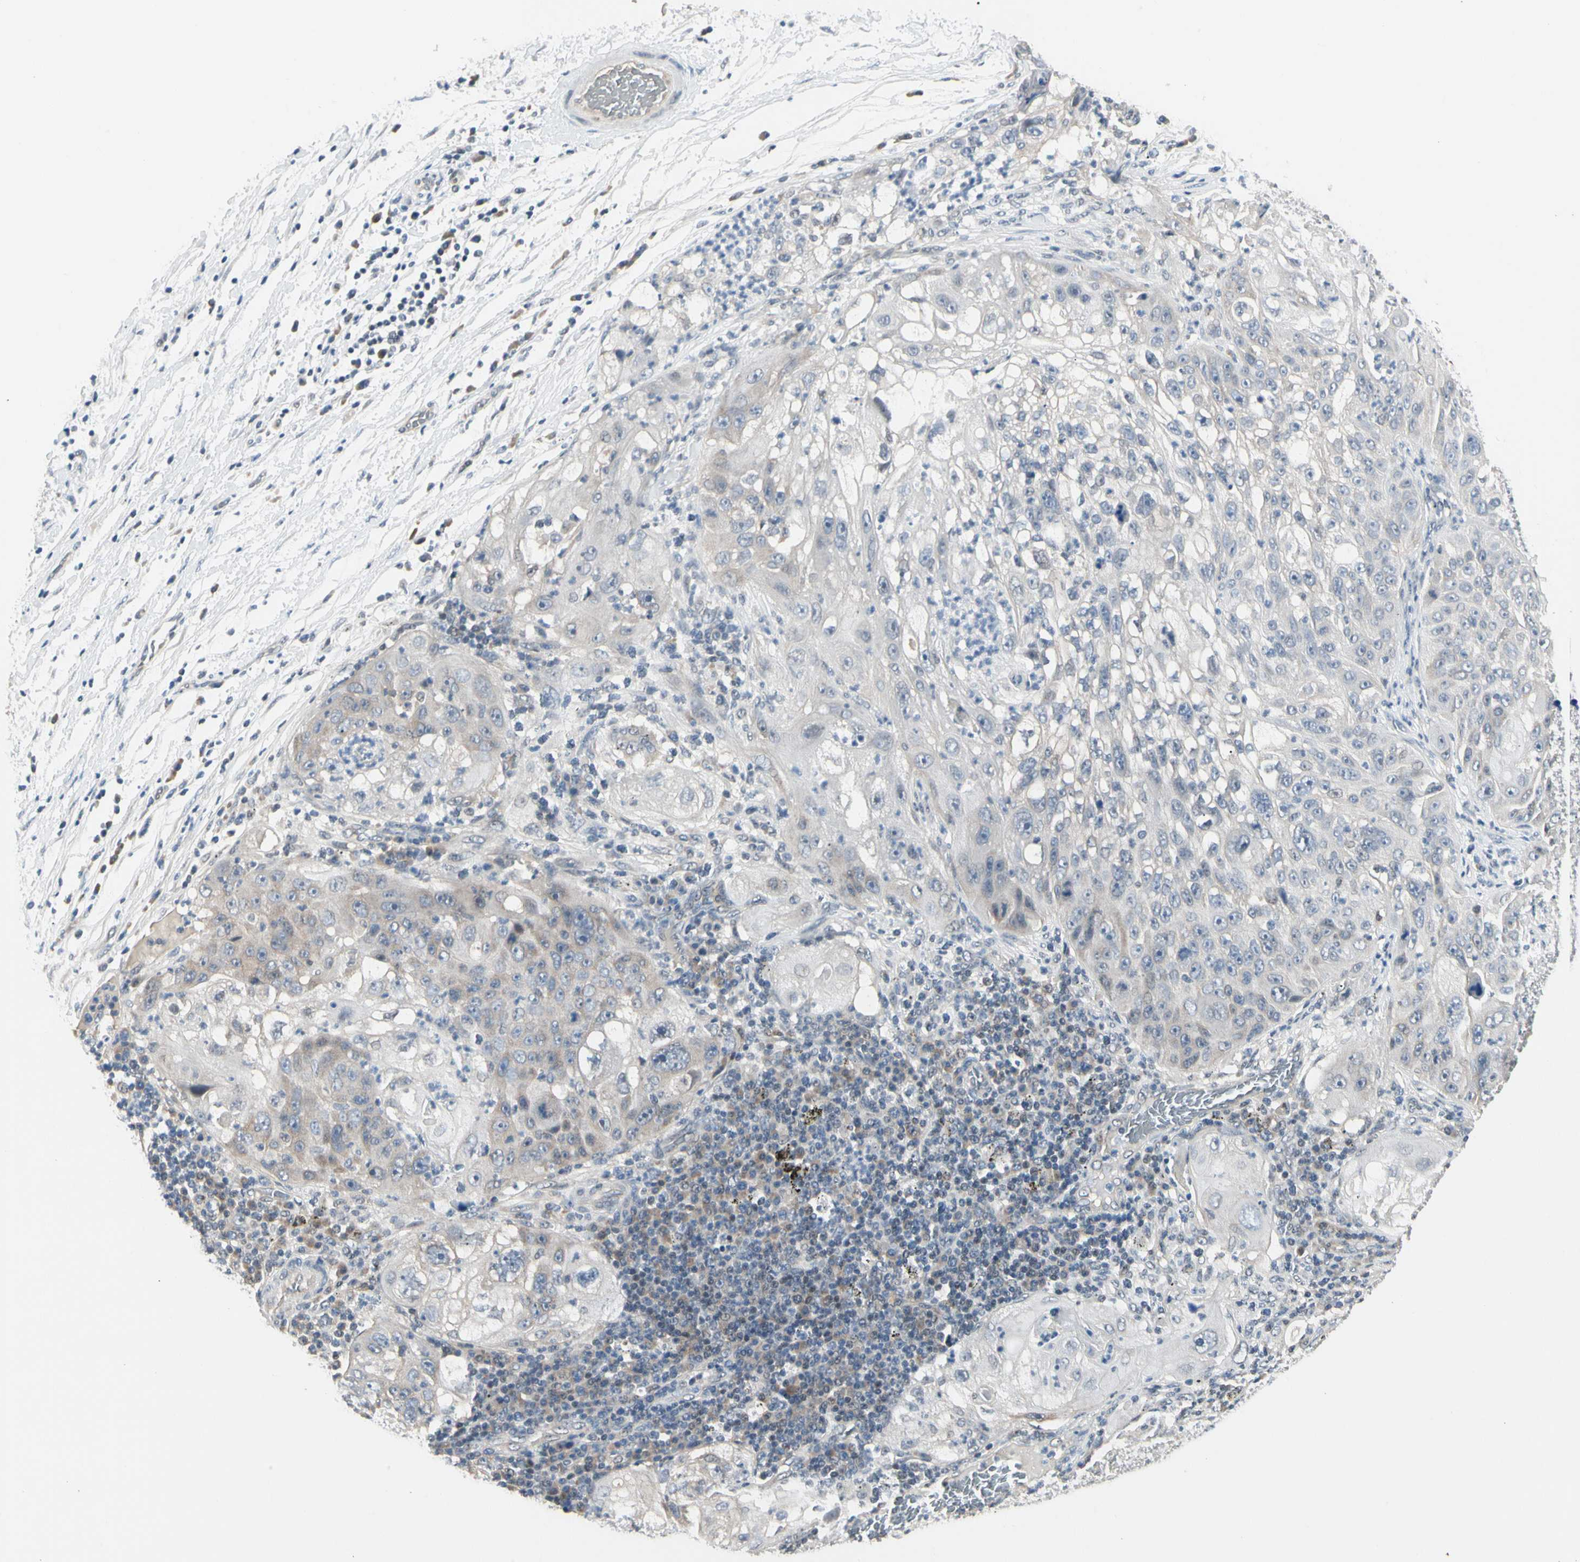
{"staining": {"intensity": "weak", "quantity": "<25%", "location": "cytoplasmic/membranous"}, "tissue": "lung cancer", "cell_type": "Tumor cells", "image_type": "cancer", "snomed": [{"axis": "morphology", "description": "Inflammation, NOS"}, {"axis": "morphology", "description": "Squamous cell carcinoma, NOS"}, {"axis": "topography", "description": "Lymph node"}, {"axis": "topography", "description": "Soft tissue"}, {"axis": "topography", "description": "Lung"}], "caption": "Immunohistochemistry (IHC) of lung cancer reveals no staining in tumor cells.", "gene": "GREM1", "patient": {"sex": "male", "age": 66}}